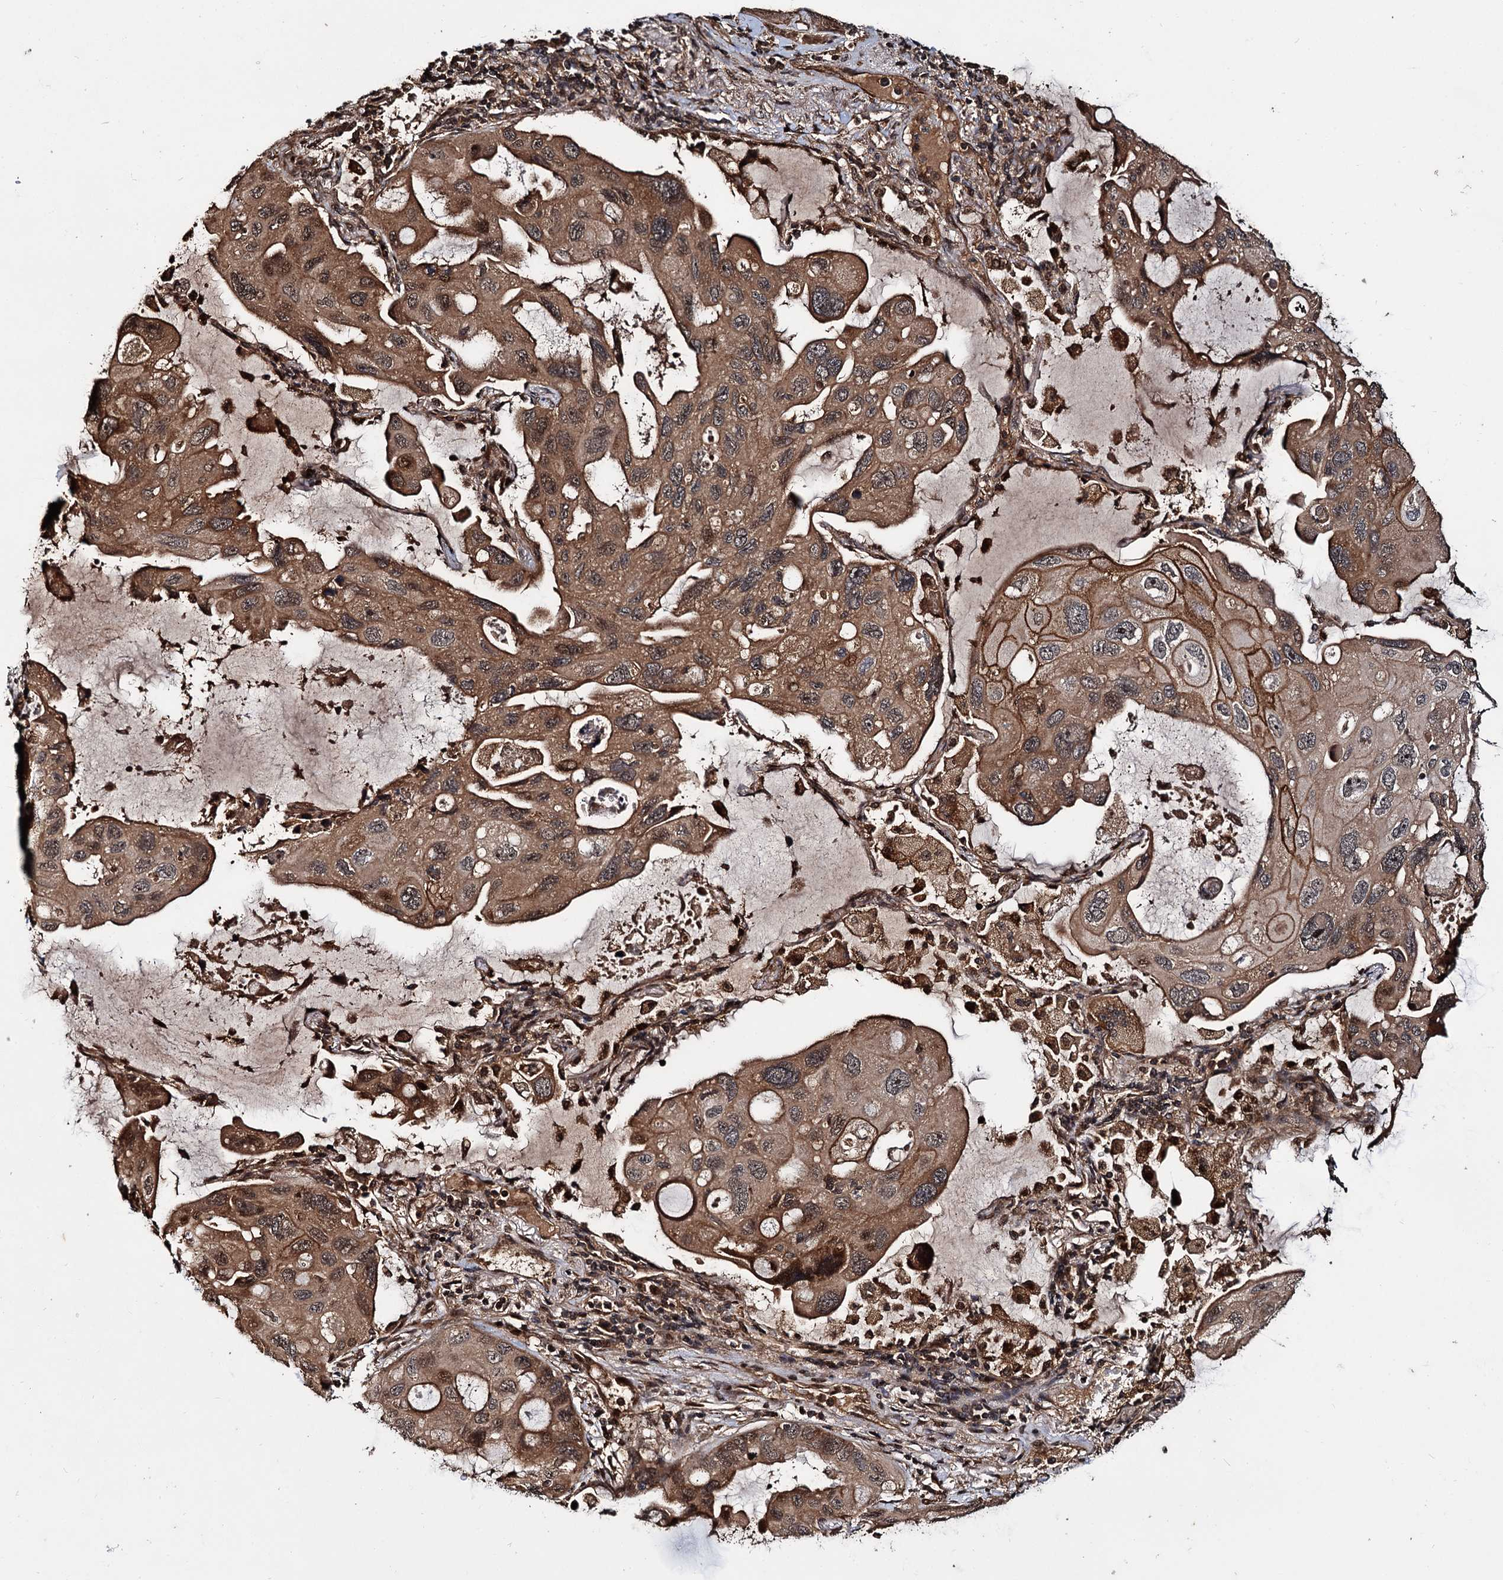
{"staining": {"intensity": "moderate", "quantity": ">75%", "location": "cytoplasmic/membranous"}, "tissue": "lung cancer", "cell_type": "Tumor cells", "image_type": "cancer", "snomed": [{"axis": "morphology", "description": "Squamous cell carcinoma, NOS"}, {"axis": "topography", "description": "Lung"}], "caption": "Brown immunohistochemical staining in human lung cancer (squamous cell carcinoma) demonstrates moderate cytoplasmic/membranous staining in about >75% of tumor cells. Using DAB (3,3'-diaminobenzidine) (brown) and hematoxylin (blue) stains, captured at high magnification using brightfield microscopy.", "gene": "CEP192", "patient": {"sex": "female", "age": 73}}